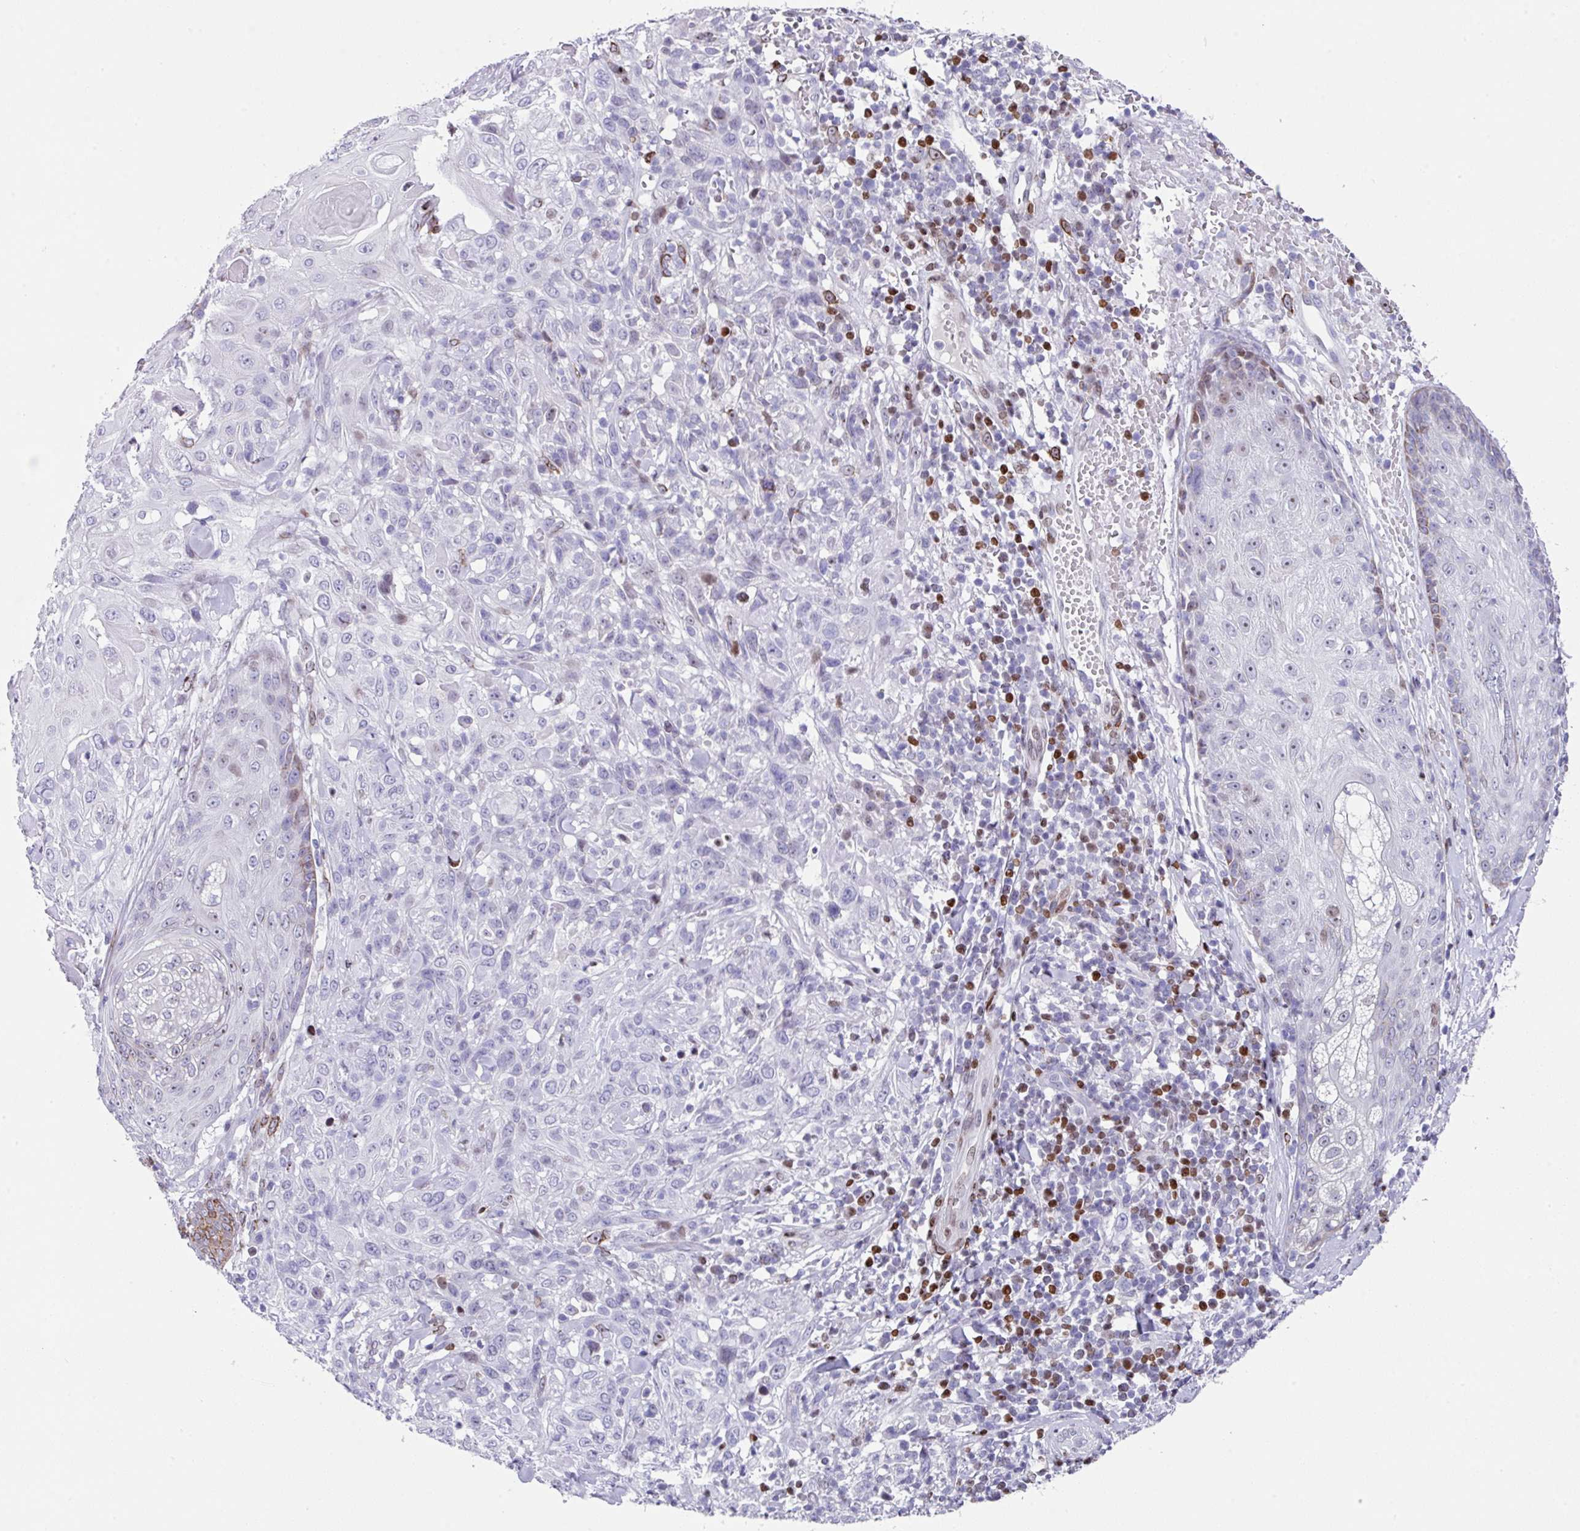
{"staining": {"intensity": "weak", "quantity": "<25%", "location": "nuclear"}, "tissue": "skin cancer", "cell_type": "Tumor cells", "image_type": "cancer", "snomed": [{"axis": "morphology", "description": "Normal tissue, NOS"}, {"axis": "morphology", "description": "Squamous cell carcinoma, NOS"}, {"axis": "topography", "description": "Skin"}, {"axis": "topography", "description": "Cartilage tissue"}], "caption": "IHC photomicrograph of human skin squamous cell carcinoma stained for a protein (brown), which demonstrates no positivity in tumor cells. Brightfield microscopy of immunohistochemistry (IHC) stained with DAB (3,3'-diaminobenzidine) (brown) and hematoxylin (blue), captured at high magnification.", "gene": "TCF3", "patient": {"sex": "female", "age": 79}}